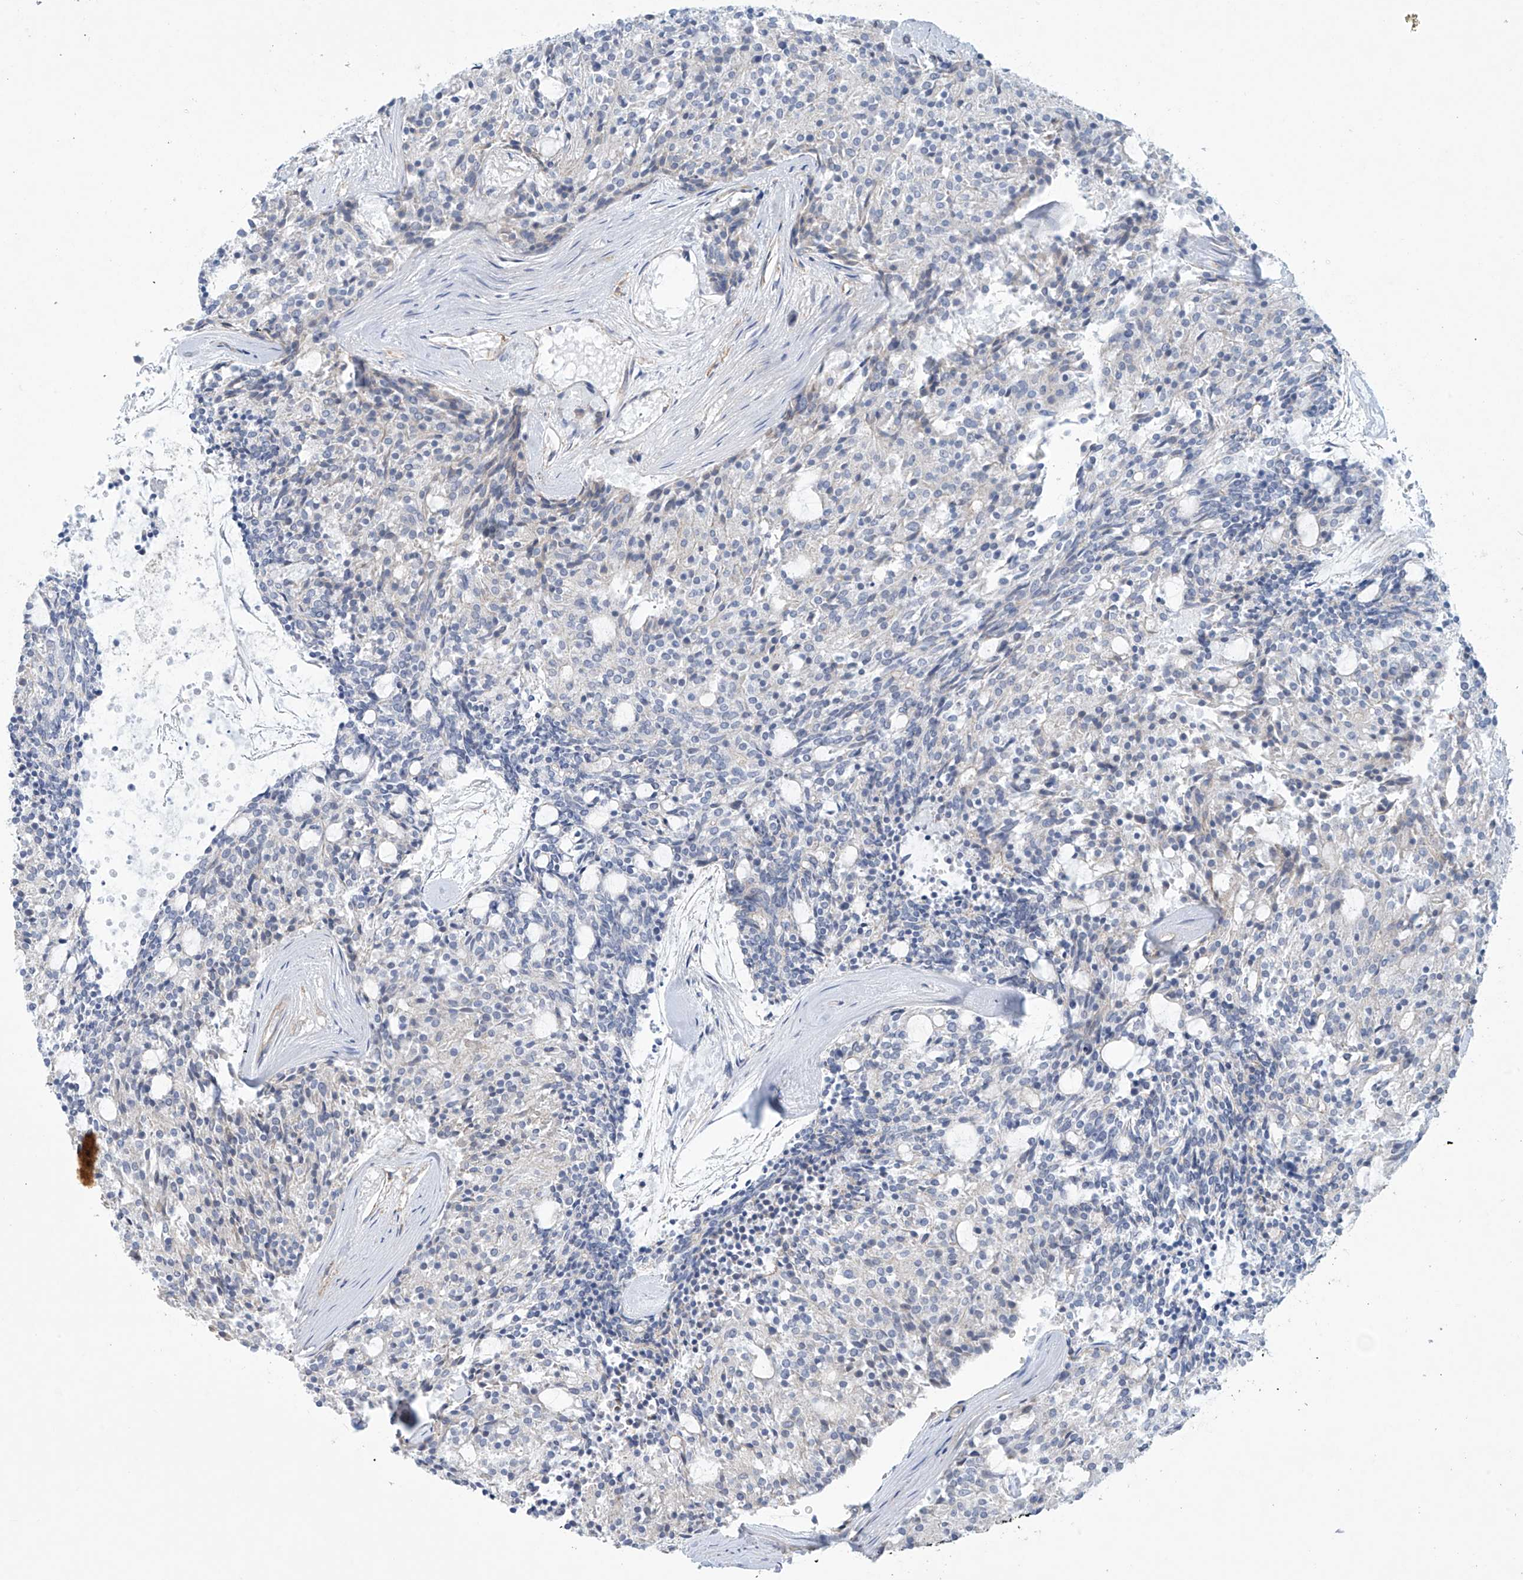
{"staining": {"intensity": "negative", "quantity": "none", "location": "none"}, "tissue": "carcinoid", "cell_type": "Tumor cells", "image_type": "cancer", "snomed": [{"axis": "morphology", "description": "Carcinoid, malignant, NOS"}, {"axis": "topography", "description": "Pancreas"}], "caption": "Carcinoid (malignant) stained for a protein using IHC displays no positivity tumor cells.", "gene": "ABHD13", "patient": {"sex": "female", "age": 54}}